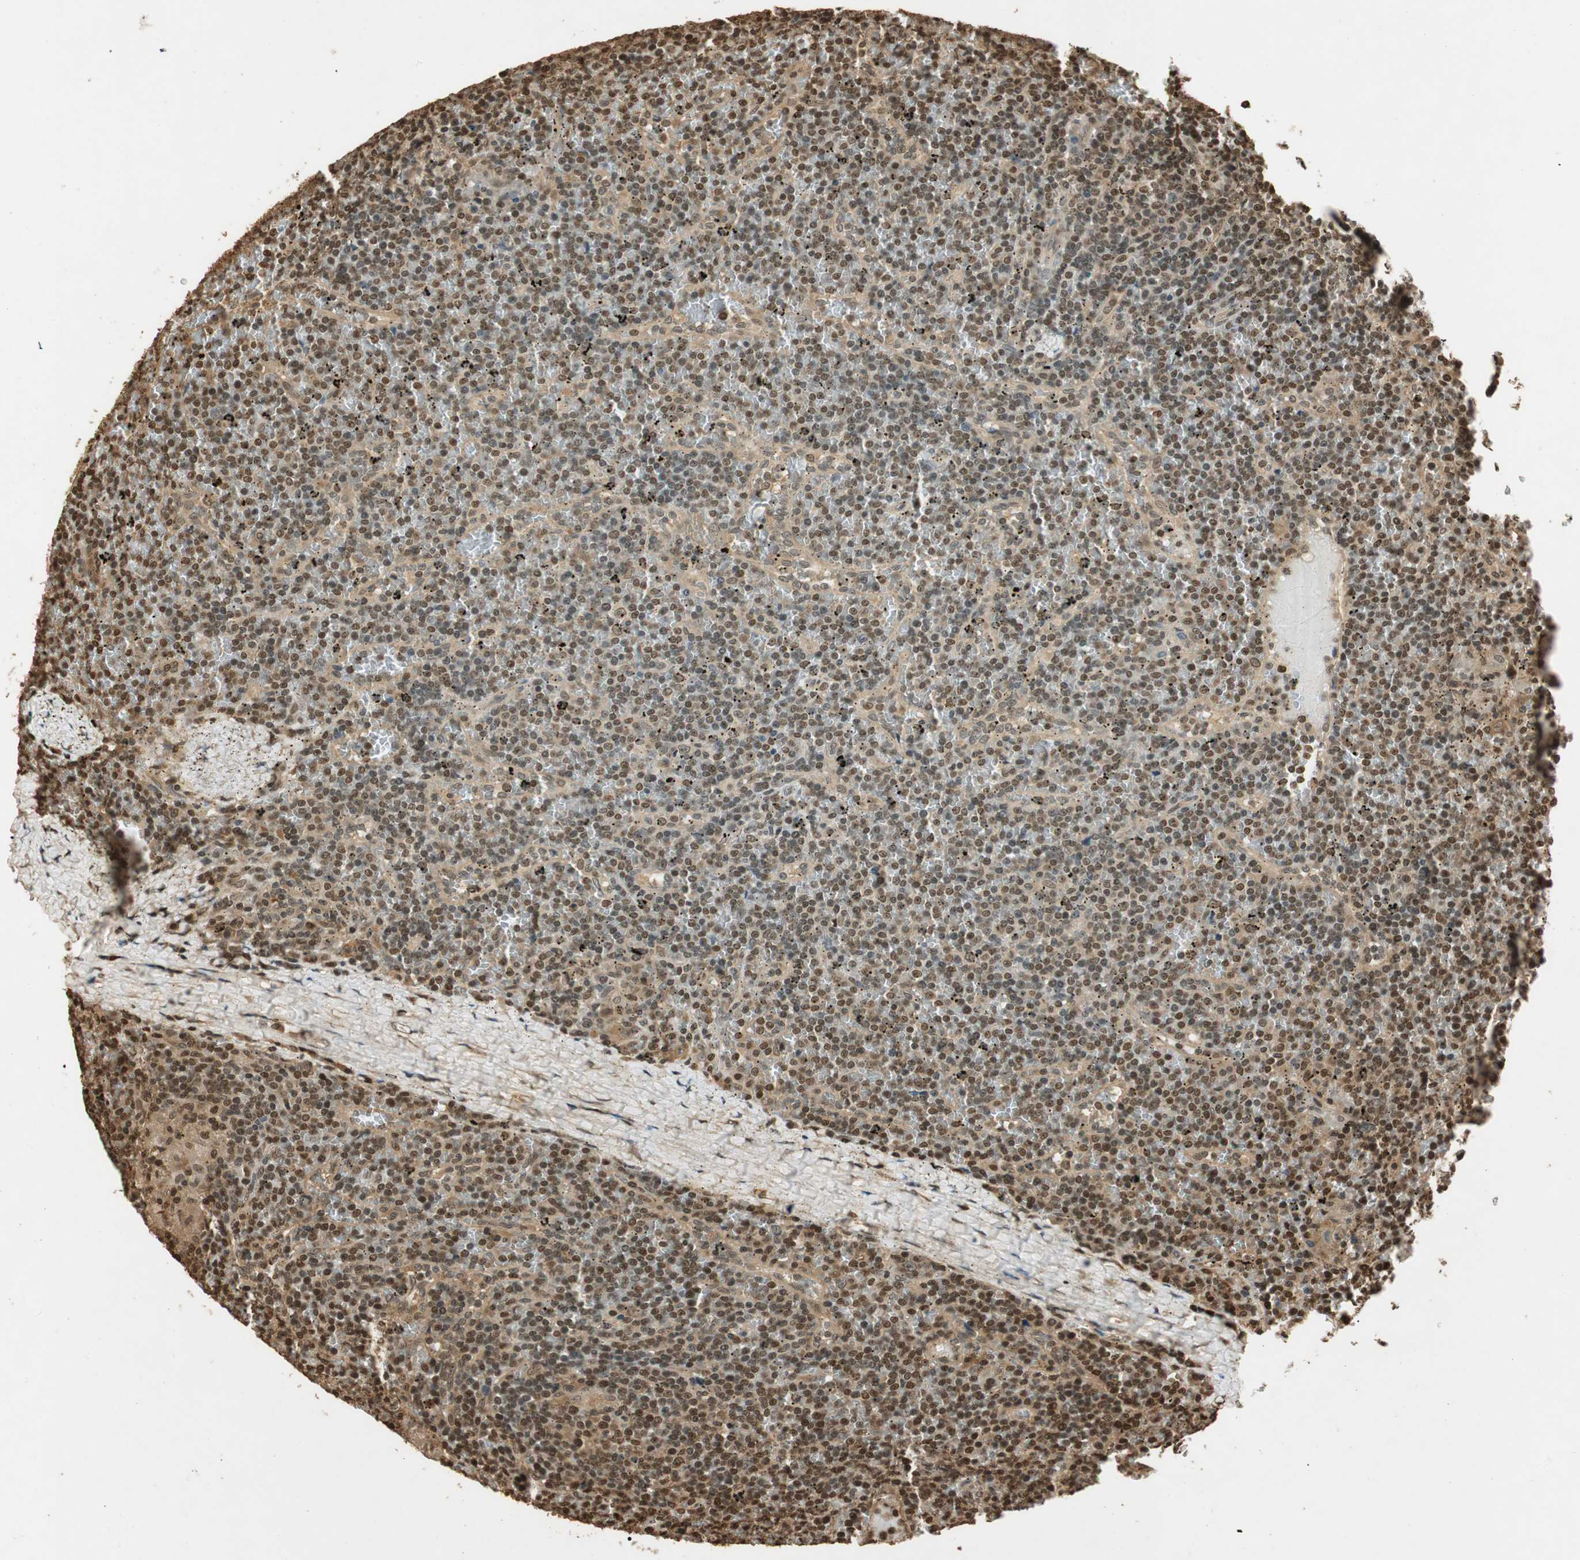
{"staining": {"intensity": "moderate", "quantity": ">75%", "location": "cytoplasmic/membranous,nuclear"}, "tissue": "lymphoma", "cell_type": "Tumor cells", "image_type": "cancer", "snomed": [{"axis": "morphology", "description": "Malignant lymphoma, non-Hodgkin's type, Low grade"}, {"axis": "topography", "description": "Spleen"}], "caption": "A medium amount of moderate cytoplasmic/membranous and nuclear staining is present in about >75% of tumor cells in lymphoma tissue.", "gene": "RPA3", "patient": {"sex": "female", "age": 19}}